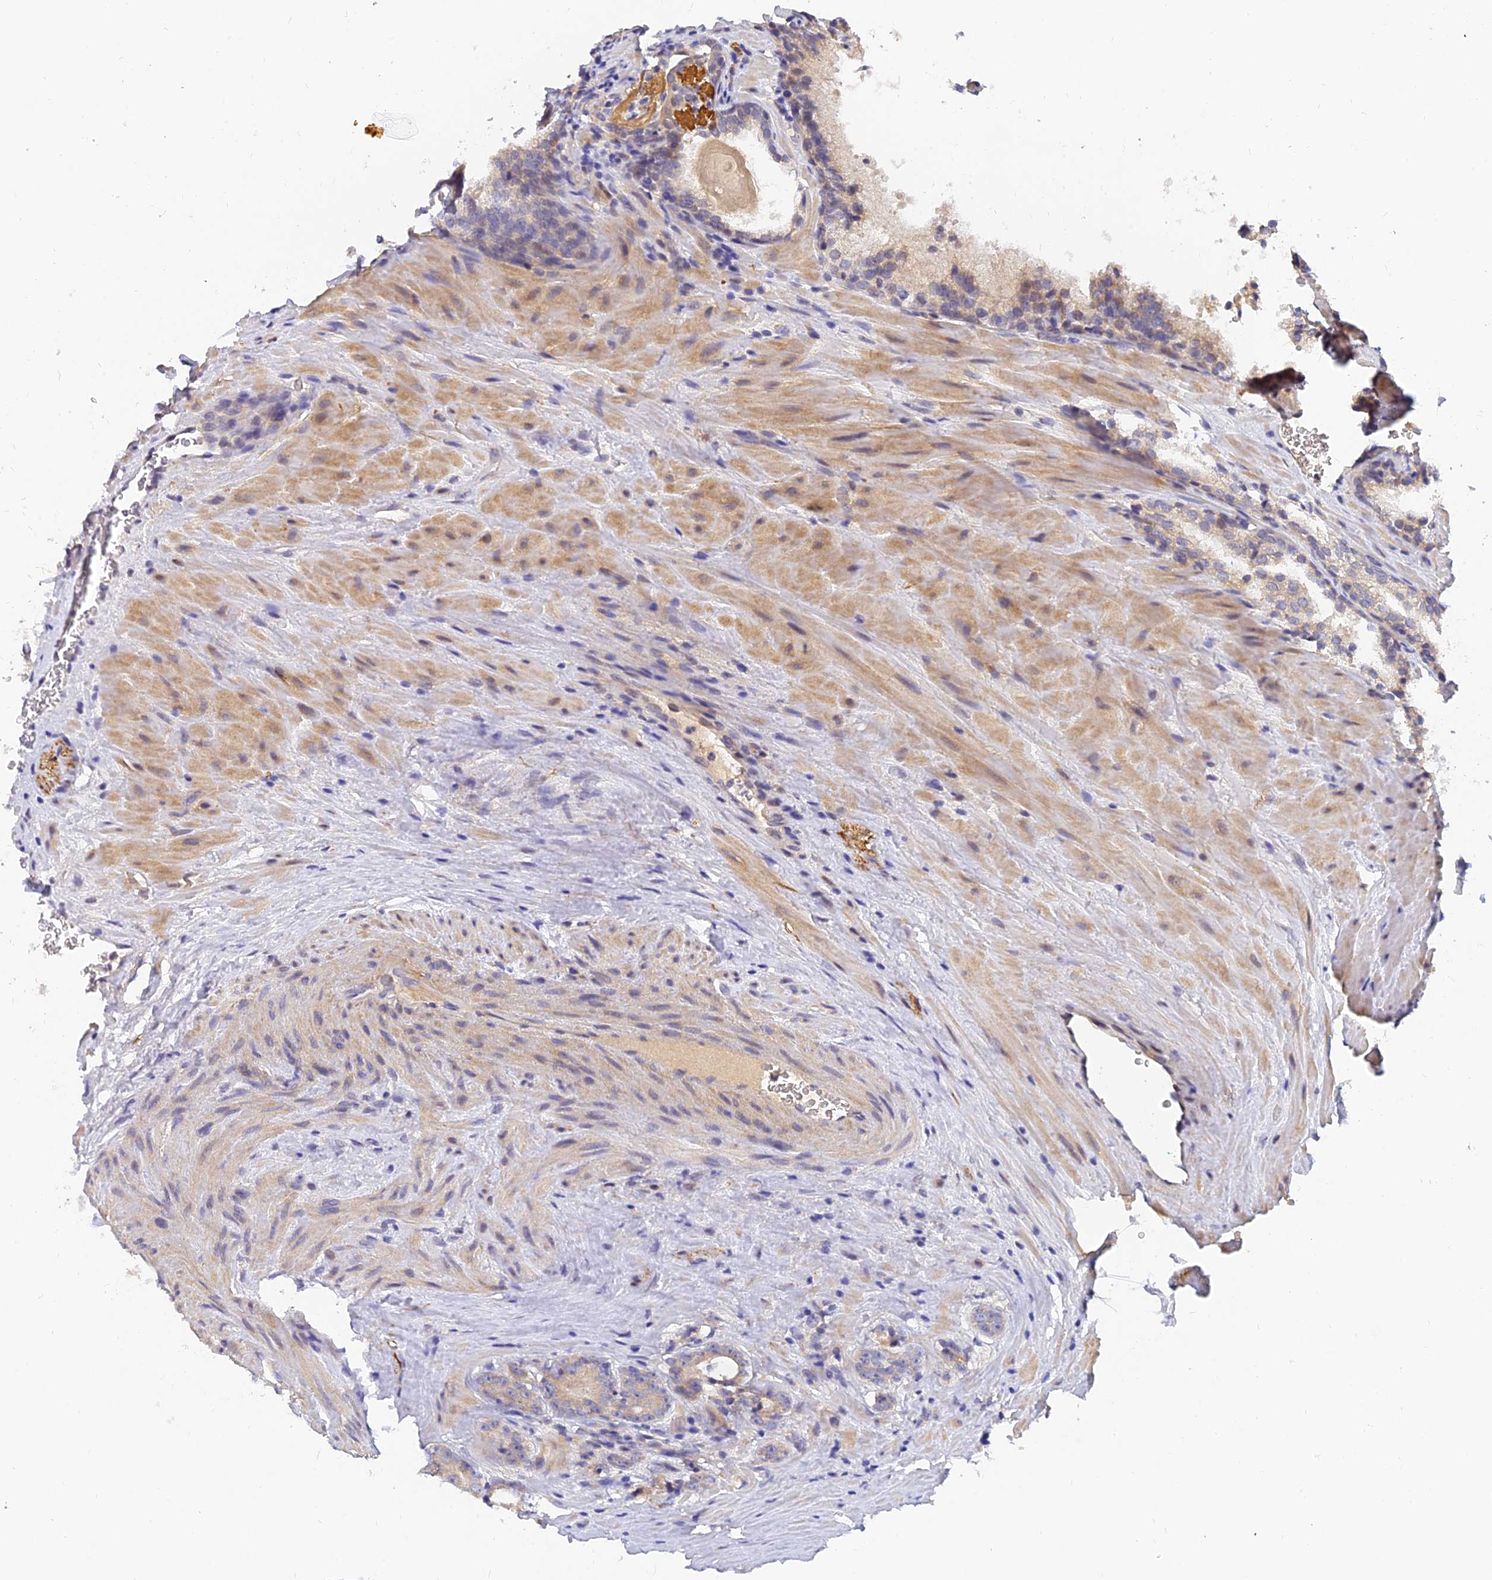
{"staining": {"intensity": "weak", "quantity": "<25%", "location": "cytoplasmic/membranous"}, "tissue": "prostate cancer", "cell_type": "Tumor cells", "image_type": "cancer", "snomed": [{"axis": "morphology", "description": "Adenocarcinoma, High grade"}, {"axis": "topography", "description": "Prostate"}], "caption": "IHC of high-grade adenocarcinoma (prostate) reveals no staining in tumor cells. (DAB (3,3'-diaminobenzidine) immunohistochemistry (IHC), high magnification).", "gene": "ANKS4B", "patient": {"sex": "male", "age": 57}}